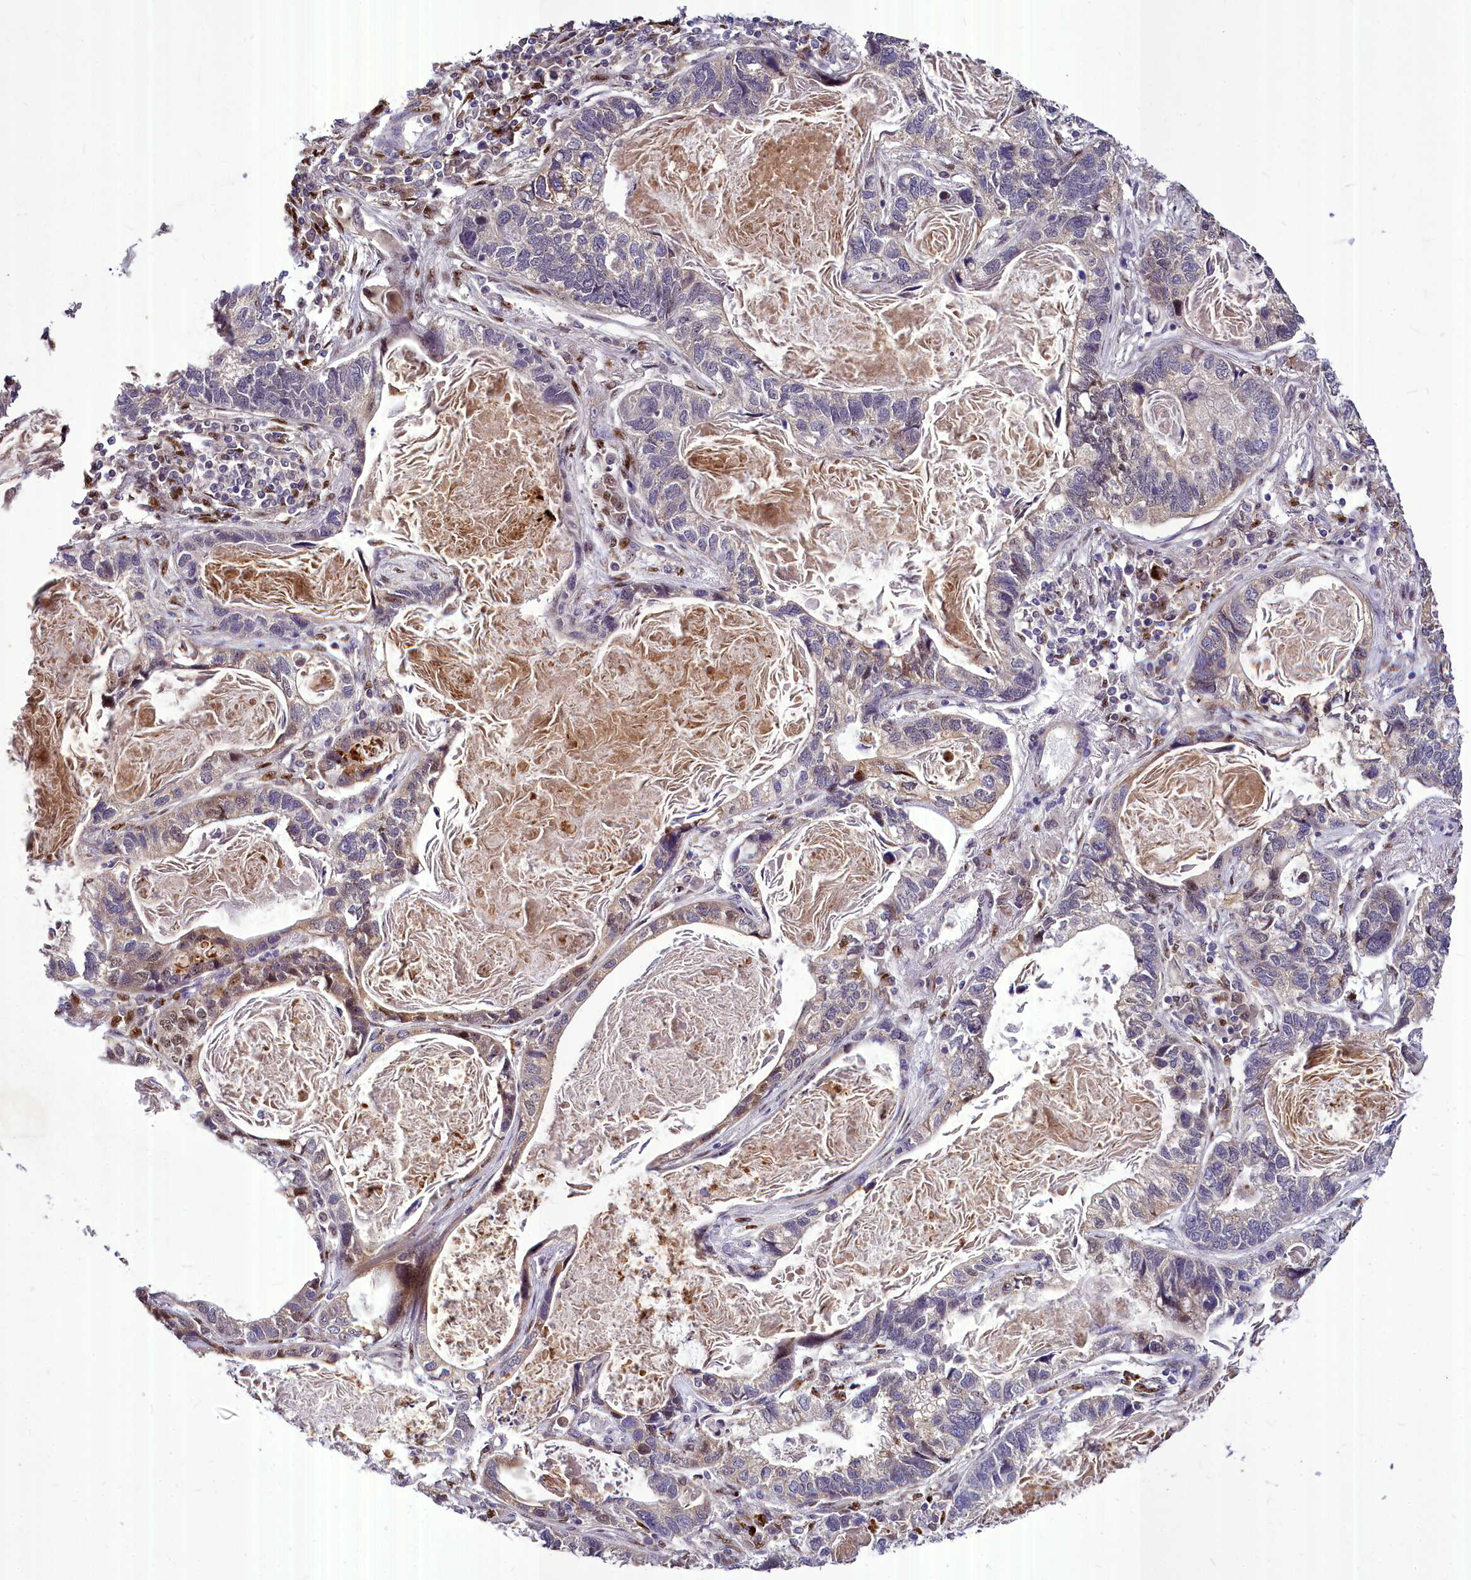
{"staining": {"intensity": "moderate", "quantity": "<25%", "location": "nuclear"}, "tissue": "lung cancer", "cell_type": "Tumor cells", "image_type": "cancer", "snomed": [{"axis": "morphology", "description": "Adenocarcinoma, NOS"}, {"axis": "topography", "description": "Lung"}], "caption": "Immunohistochemical staining of human lung cancer (adenocarcinoma) exhibits low levels of moderate nuclear protein staining in approximately <25% of tumor cells. (DAB IHC with brightfield microscopy, high magnification).", "gene": "MAML2", "patient": {"sex": "male", "age": 67}}